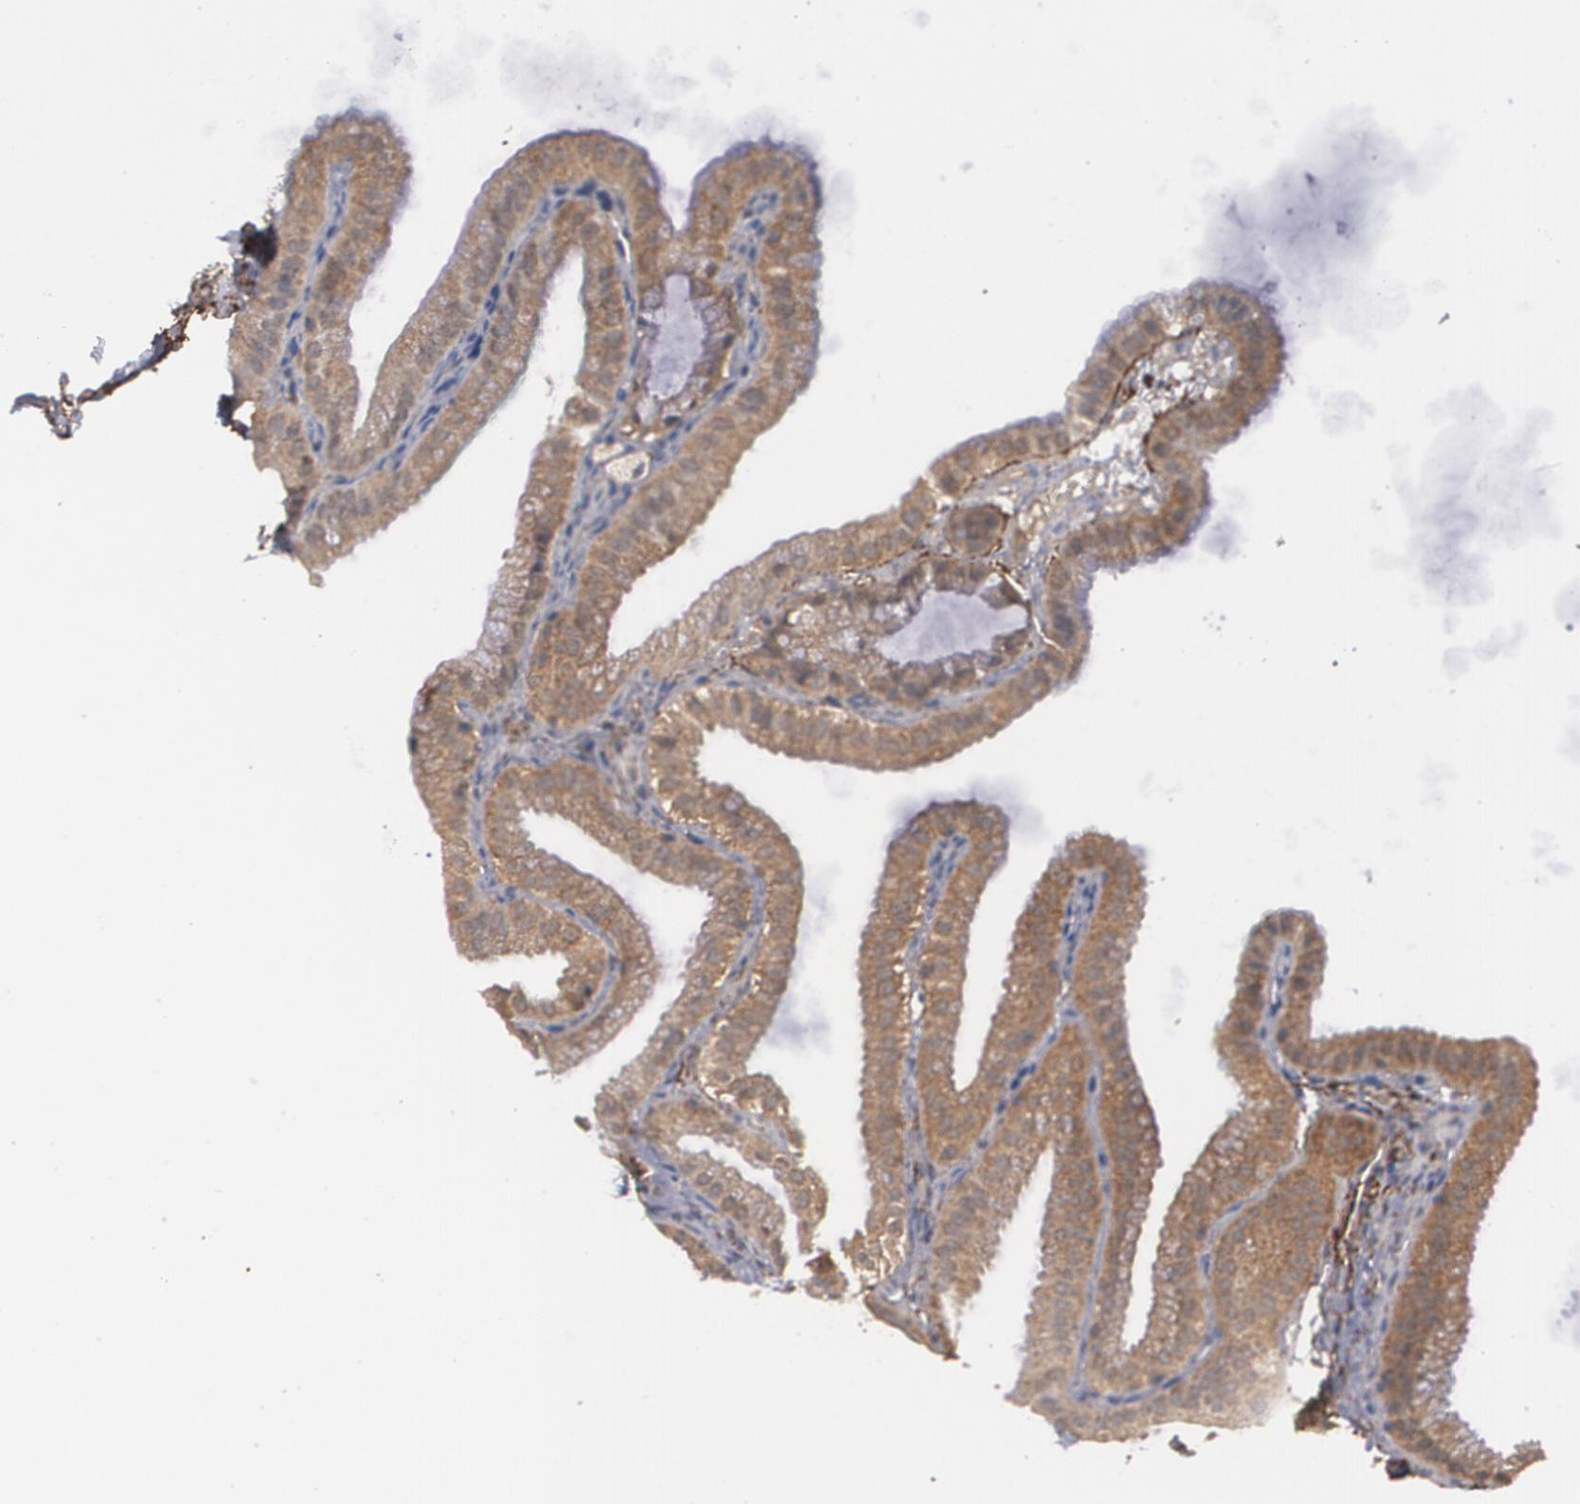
{"staining": {"intensity": "weak", "quantity": ">75%", "location": "cytoplasmic/membranous"}, "tissue": "gallbladder", "cell_type": "Glandular cells", "image_type": "normal", "snomed": [{"axis": "morphology", "description": "Normal tissue, NOS"}, {"axis": "topography", "description": "Gallbladder"}], "caption": "Immunohistochemical staining of normal gallbladder demonstrates low levels of weak cytoplasmic/membranous expression in approximately >75% of glandular cells.", "gene": "BMP6", "patient": {"sex": "female", "age": 63}}